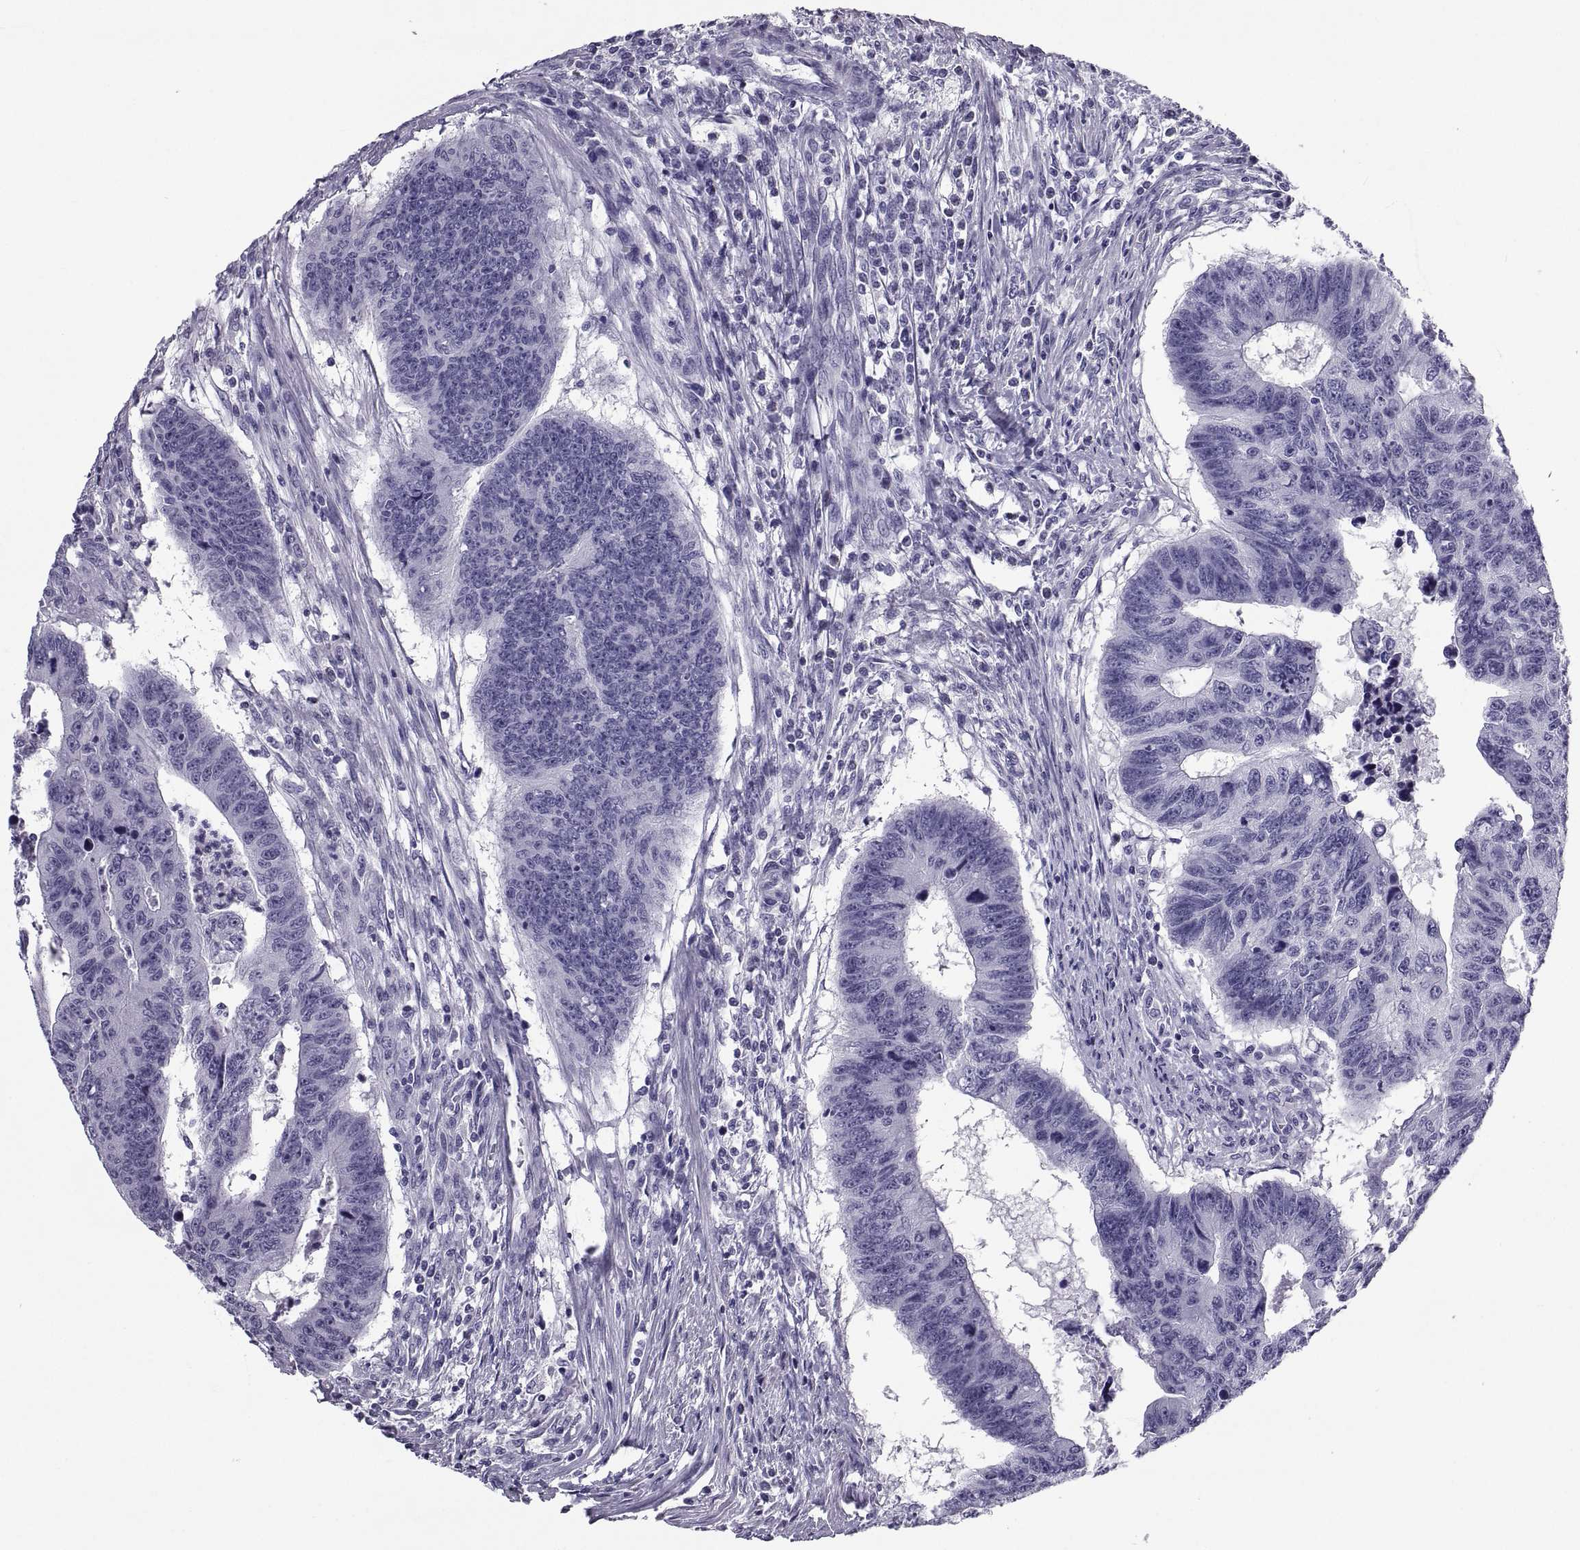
{"staining": {"intensity": "negative", "quantity": "none", "location": "none"}, "tissue": "colorectal cancer", "cell_type": "Tumor cells", "image_type": "cancer", "snomed": [{"axis": "morphology", "description": "Adenocarcinoma, NOS"}, {"axis": "topography", "description": "Rectum"}], "caption": "A high-resolution photomicrograph shows IHC staining of adenocarcinoma (colorectal), which demonstrates no significant expression in tumor cells.", "gene": "PCSK1N", "patient": {"sex": "female", "age": 85}}